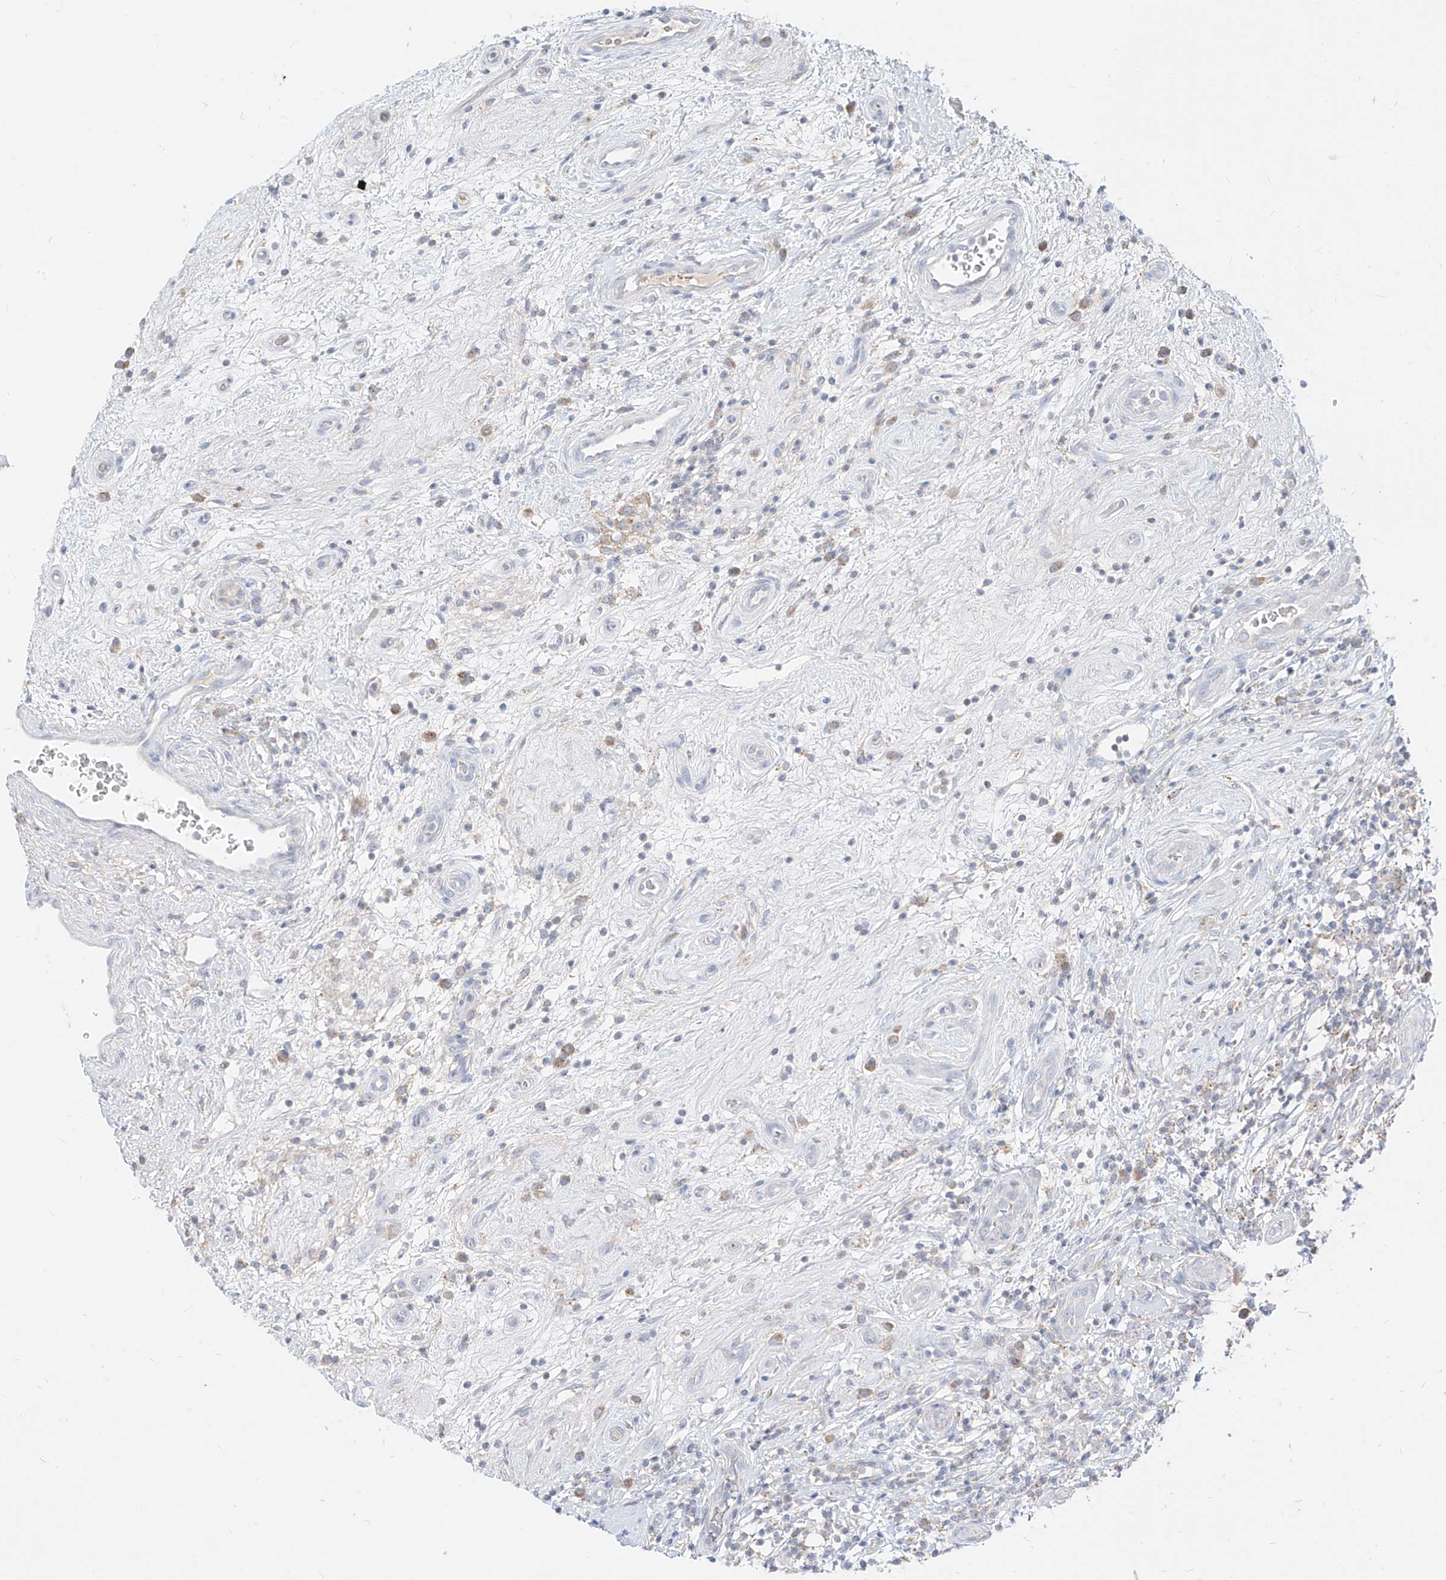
{"staining": {"intensity": "weak", "quantity": "<25%", "location": "cytoplasmic/membranous"}, "tissue": "testis cancer", "cell_type": "Tumor cells", "image_type": "cancer", "snomed": [{"axis": "morphology", "description": "Seminoma, NOS"}, {"axis": "topography", "description": "Testis"}], "caption": "This is an IHC micrograph of testis cancer (seminoma). There is no positivity in tumor cells.", "gene": "RASA2", "patient": {"sex": "male", "age": 49}}